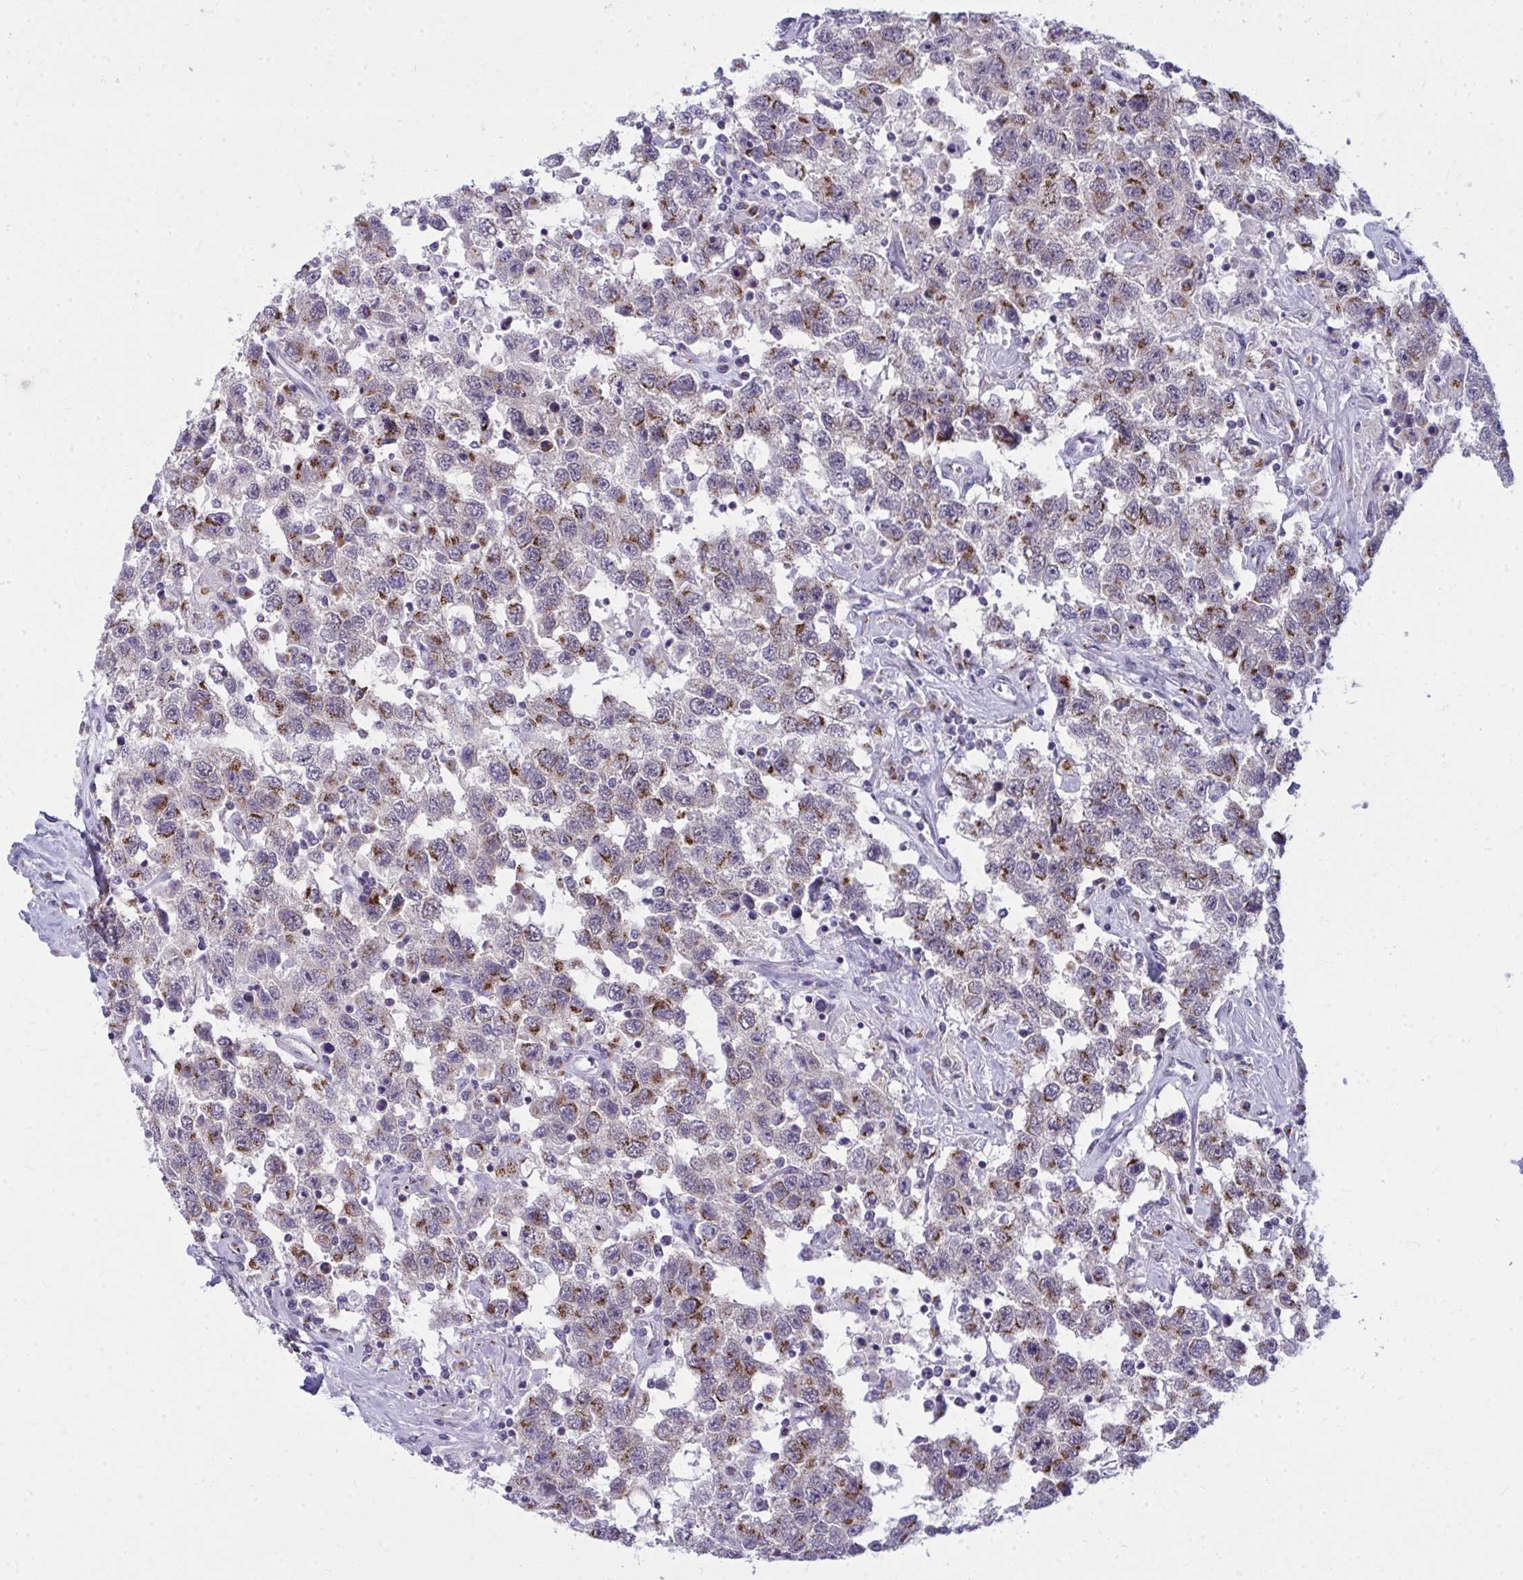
{"staining": {"intensity": "moderate", "quantity": "25%-75%", "location": "cytoplasmic/membranous"}, "tissue": "testis cancer", "cell_type": "Tumor cells", "image_type": "cancer", "snomed": [{"axis": "morphology", "description": "Seminoma, NOS"}, {"axis": "topography", "description": "Testis"}], "caption": "Seminoma (testis) stained with a brown dye exhibits moderate cytoplasmic/membranous positive expression in about 25%-75% of tumor cells.", "gene": "DTX4", "patient": {"sex": "male", "age": 41}}